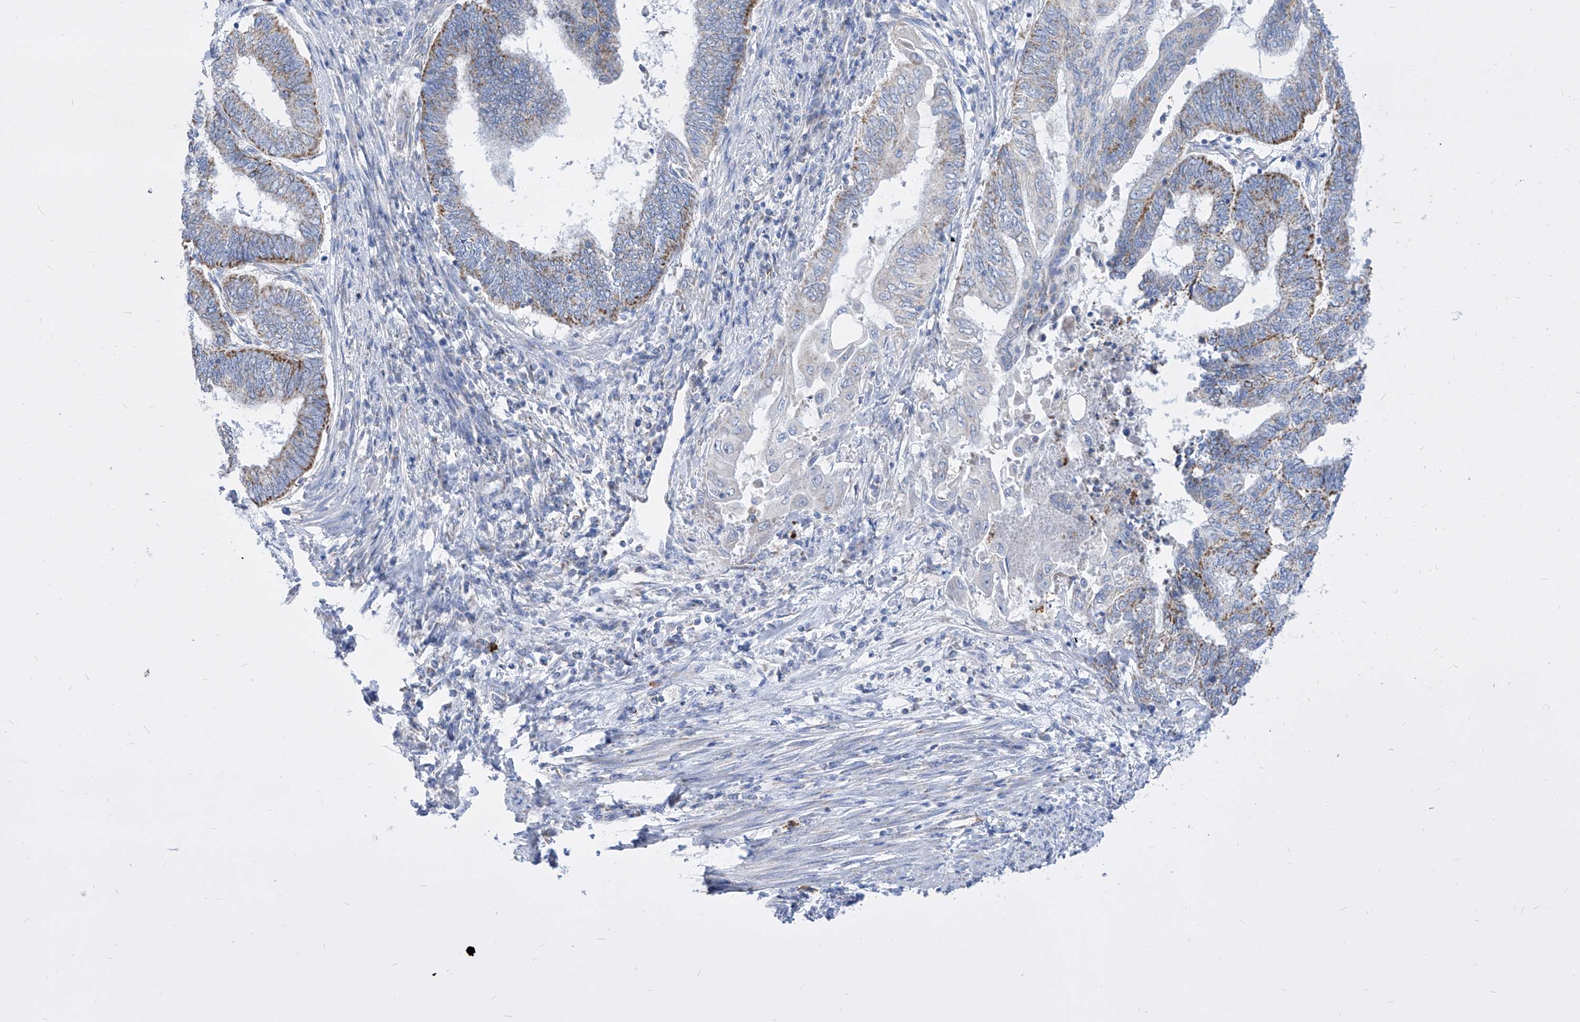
{"staining": {"intensity": "moderate", "quantity": "25%-75%", "location": "cytoplasmic/membranous"}, "tissue": "endometrial cancer", "cell_type": "Tumor cells", "image_type": "cancer", "snomed": [{"axis": "morphology", "description": "Adenocarcinoma, NOS"}, {"axis": "topography", "description": "Uterus"}, {"axis": "topography", "description": "Endometrium"}], "caption": "Immunohistochemical staining of endometrial cancer (adenocarcinoma) reveals medium levels of moderate cytoplasmic/membranous protein expression in about 25%-75% of tumor cells. Using DAB (3,3'-diaminobenzidine) (brown) and hematoxylin (blue) stains, captured at high magnification using brightfield microscopy.", "gene": "COQ3", "patient": {"sex": "female", "age": 70}}